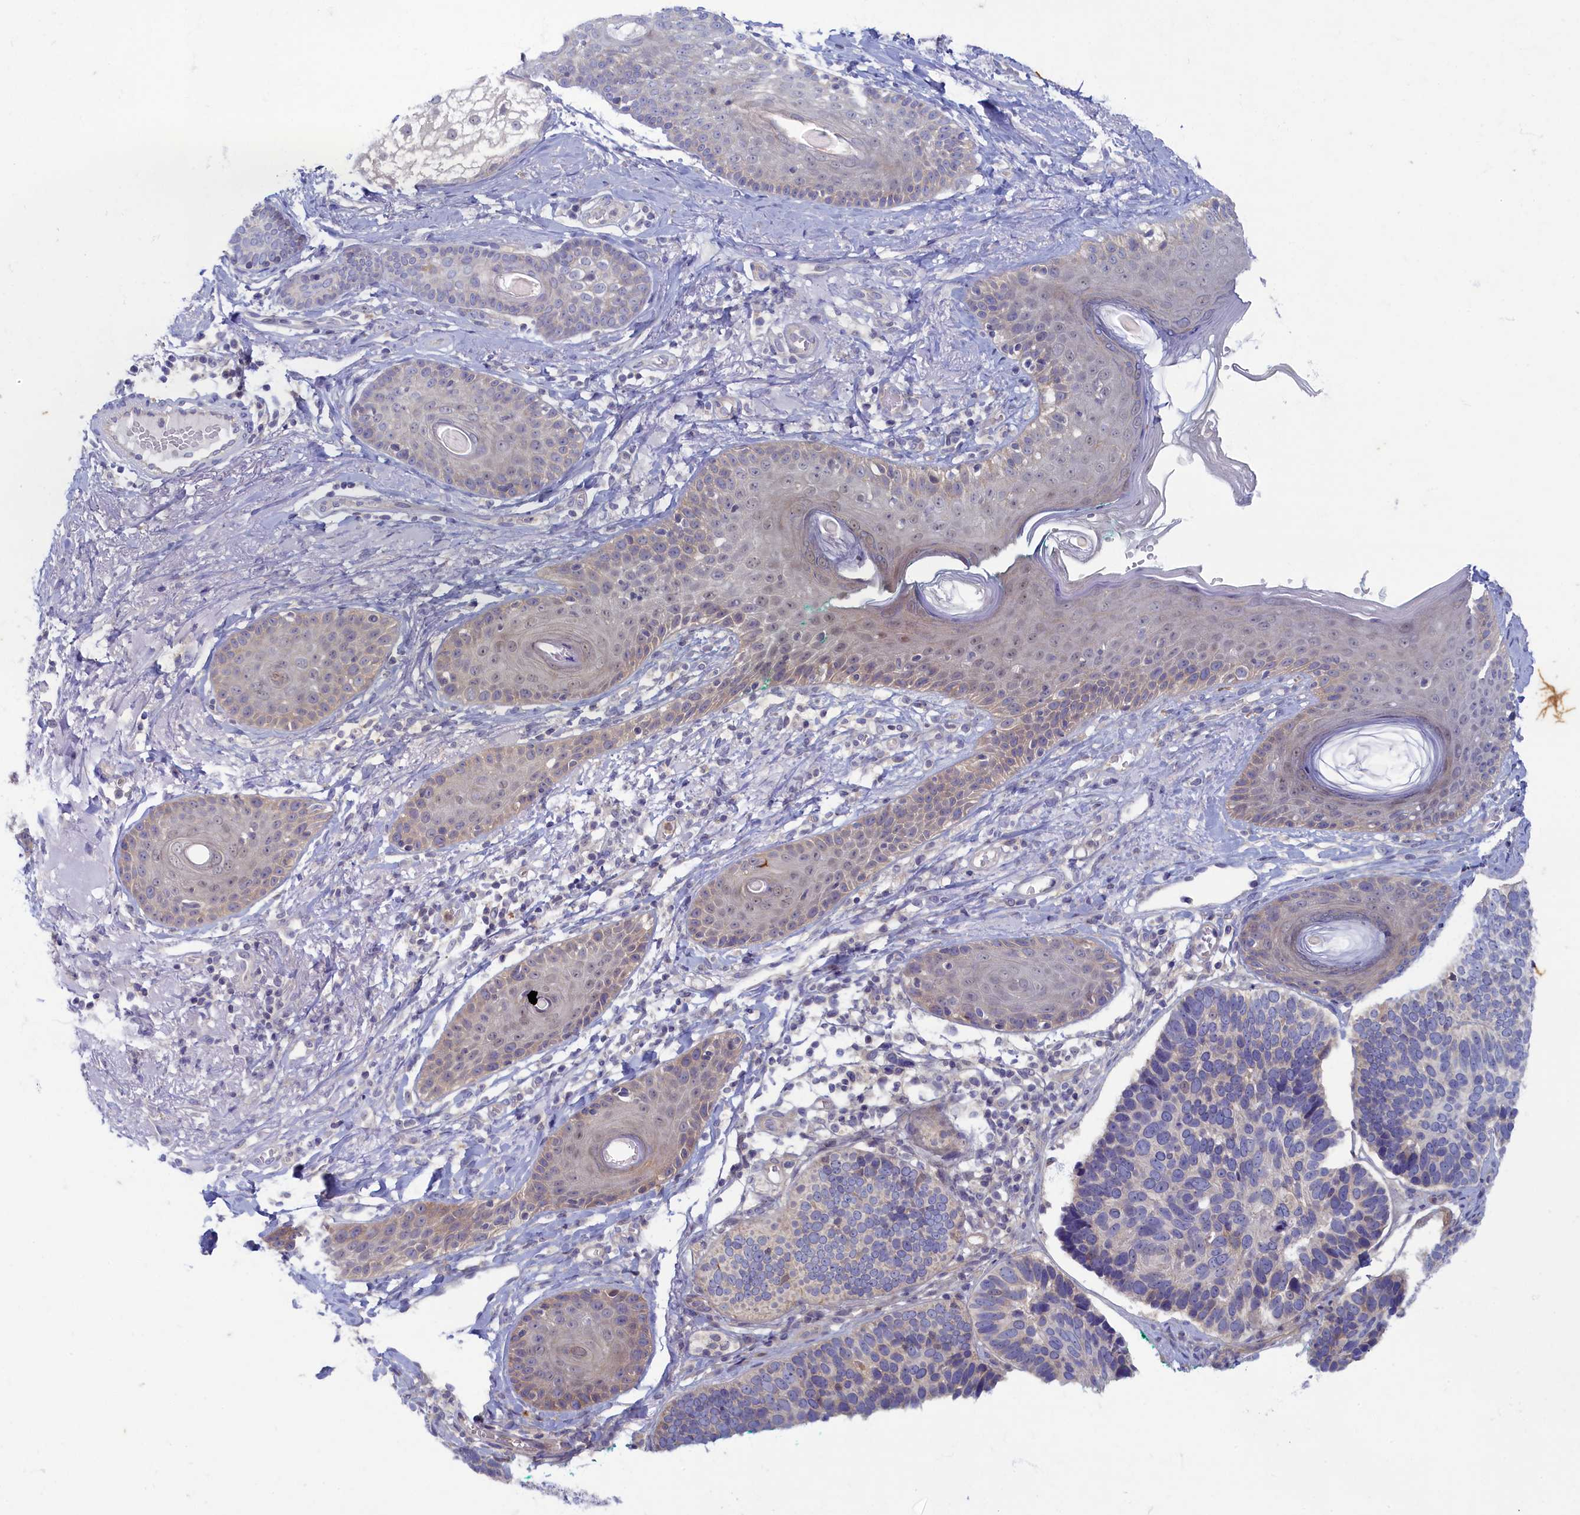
{"staining": {"intensity": "negative", "quantity": "none", "location": "none"}, "tissue": "skin cancer", "cell_type": "Tumor cells", "image_type": "cancer", "snomed": [{"axis": "morphology", "description": "Basal cell carcinoma"}, {"axis": "topography", "description": "Skin"}], "caption": "IHC histopathology image of skin basal cell carcinoma stained for a protein (brown), which demonstrates no expression in tumor cells.", "gene": "WDR59", "patient": {"sex": "male", "age": 62}}